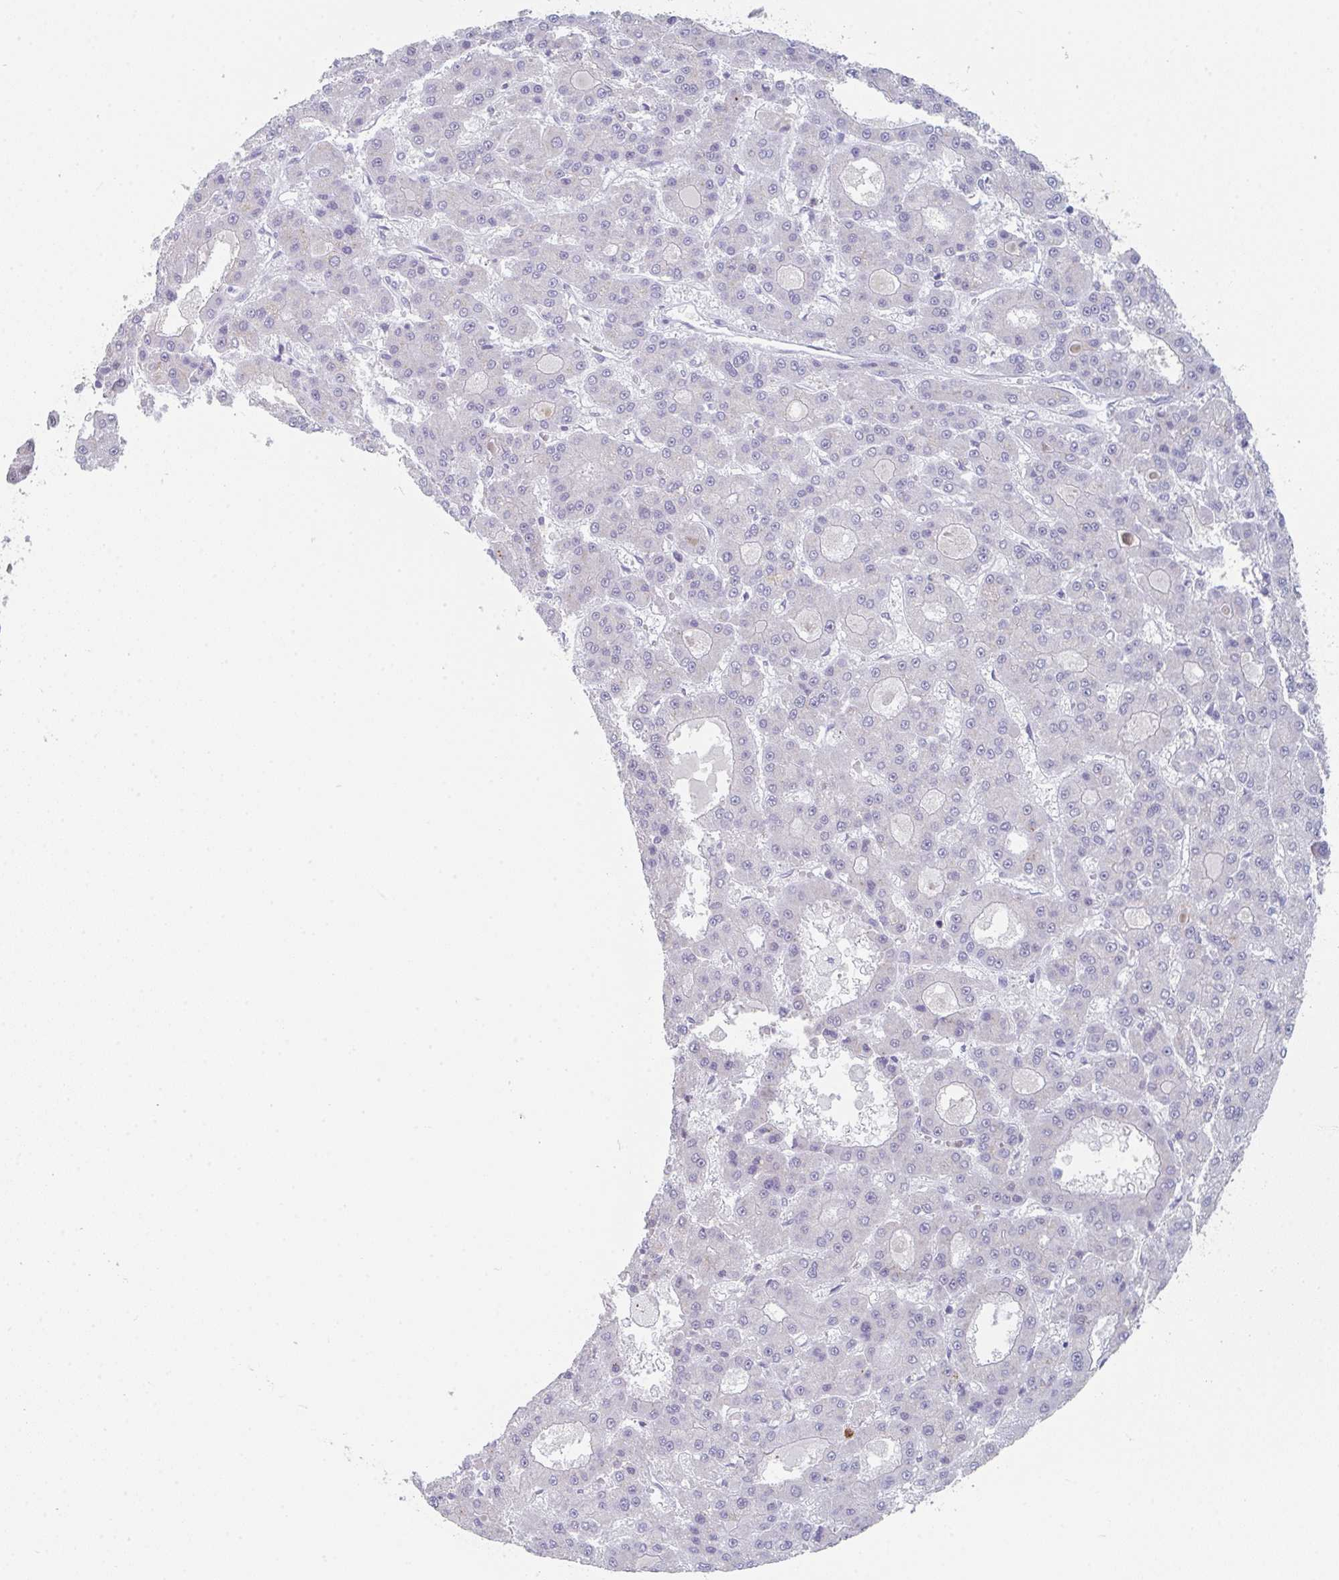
{"staining": {"intensity": "negative", "quantity": "none", "location": "none"}, "tissue": "liver cancer", "cell_type": "Tumor cells", "image_type": "cancer", "snomed": [{"axis": "morphology", "description": "Carcinoma, Hepatocellular, NOS"}, {"axis": "topography", "description": "Liver"}], "caption": "The immunohistochemistry photomicrograph has no significant positivity in tumor cells of liver cancer tissue.", "gene": "RUBCN", "patient": {"sex": "male", "age": 70}}